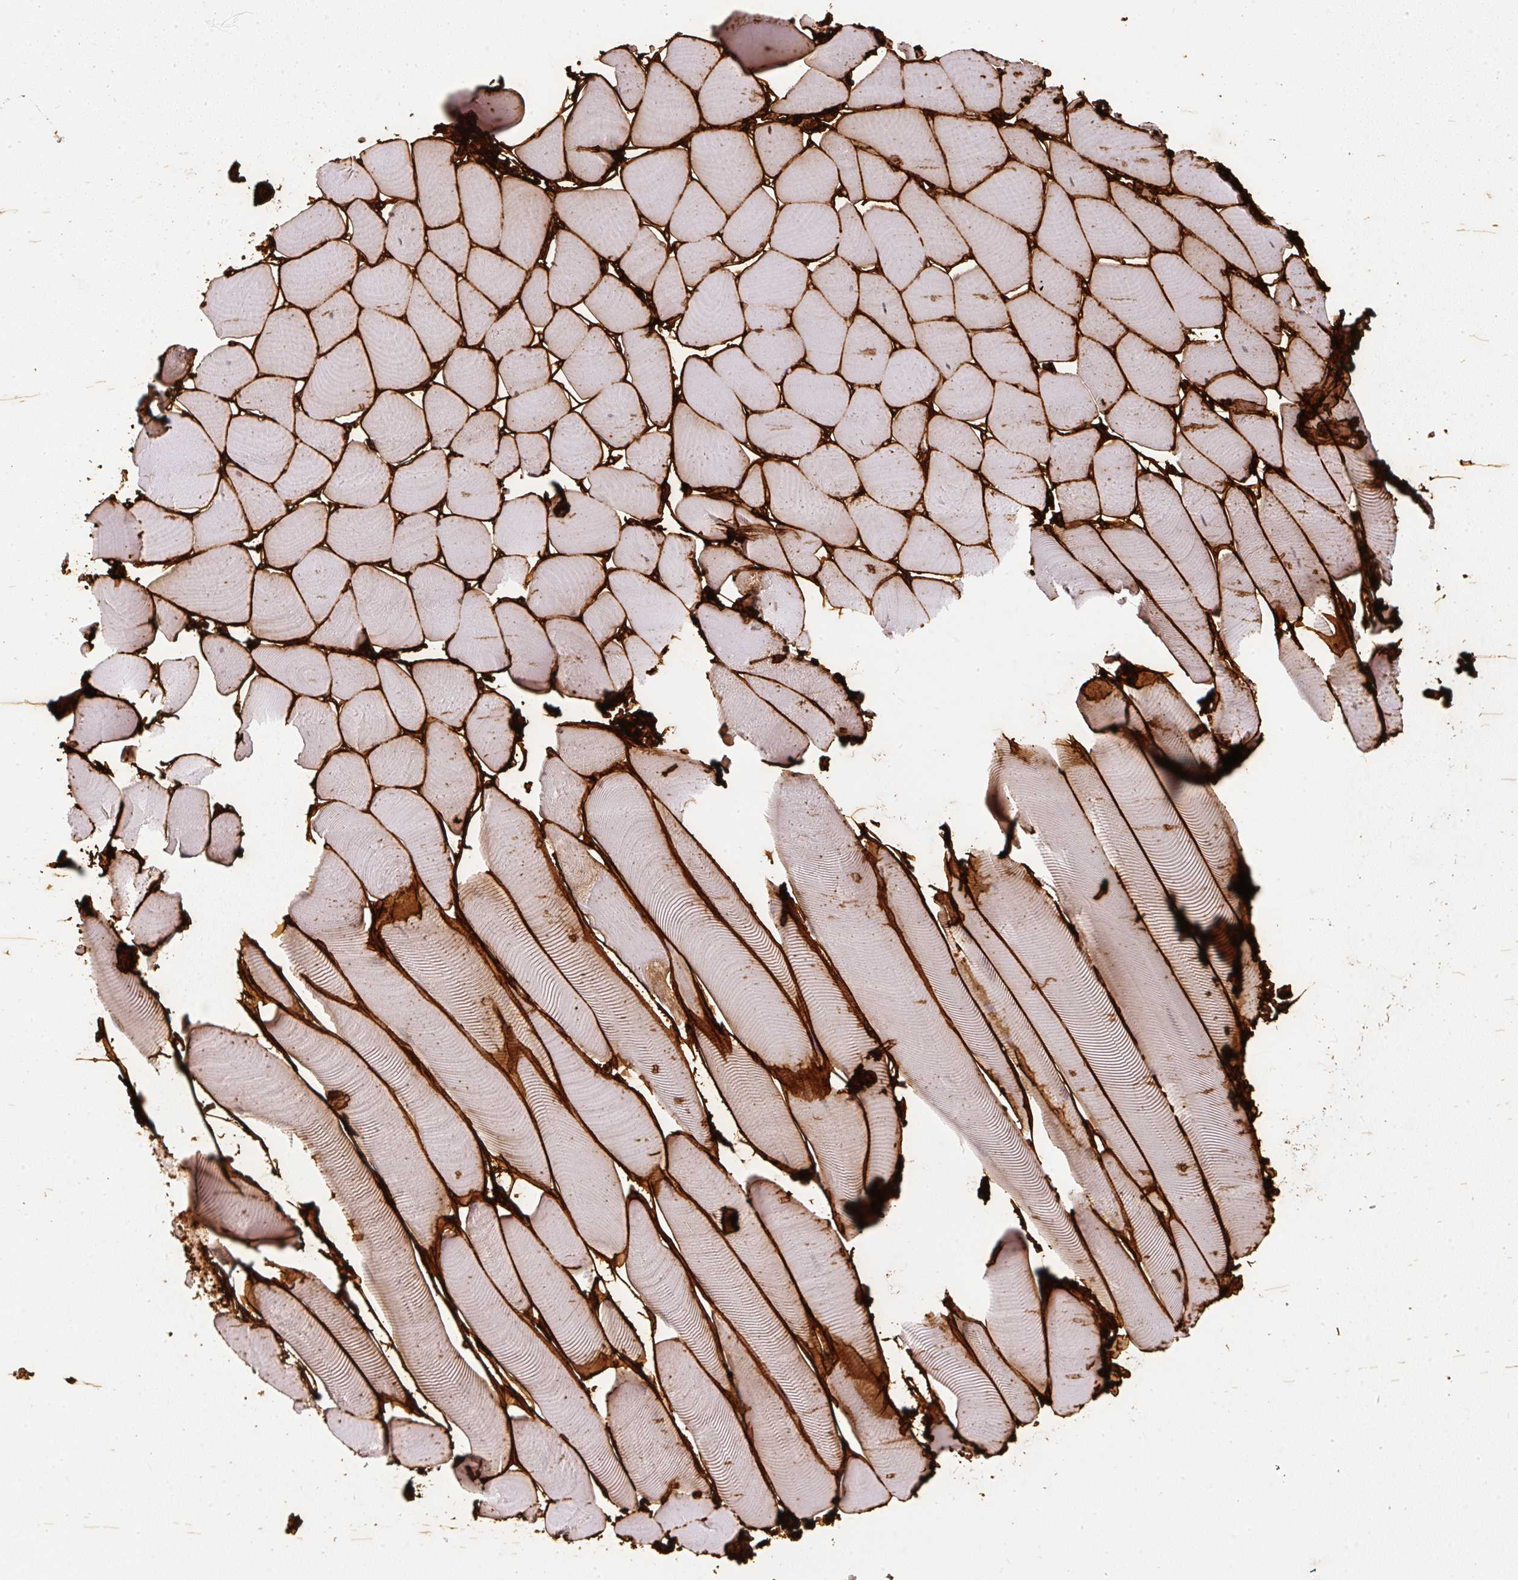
{"staining": {"intensity": "strong", "quantity": ">75%", "location": "cytoplasmic/membranous"}, "tissue": "skeletal muscle", "cell_type": "Myocytes", "image_type": "normal", "snomed": [{"axis": "morphology", "description": "Normal tissue, NOS"}, {"axis": "topography", "description": "Skeletal muscle"}], "caption": "Myocytes show high levels of strong cytoplasmic/membranous expression in approximately >75% of cells in normal skeletal muscle.", "gene": "COL3A1", "patient": {"sex": "male", "age": 25}}